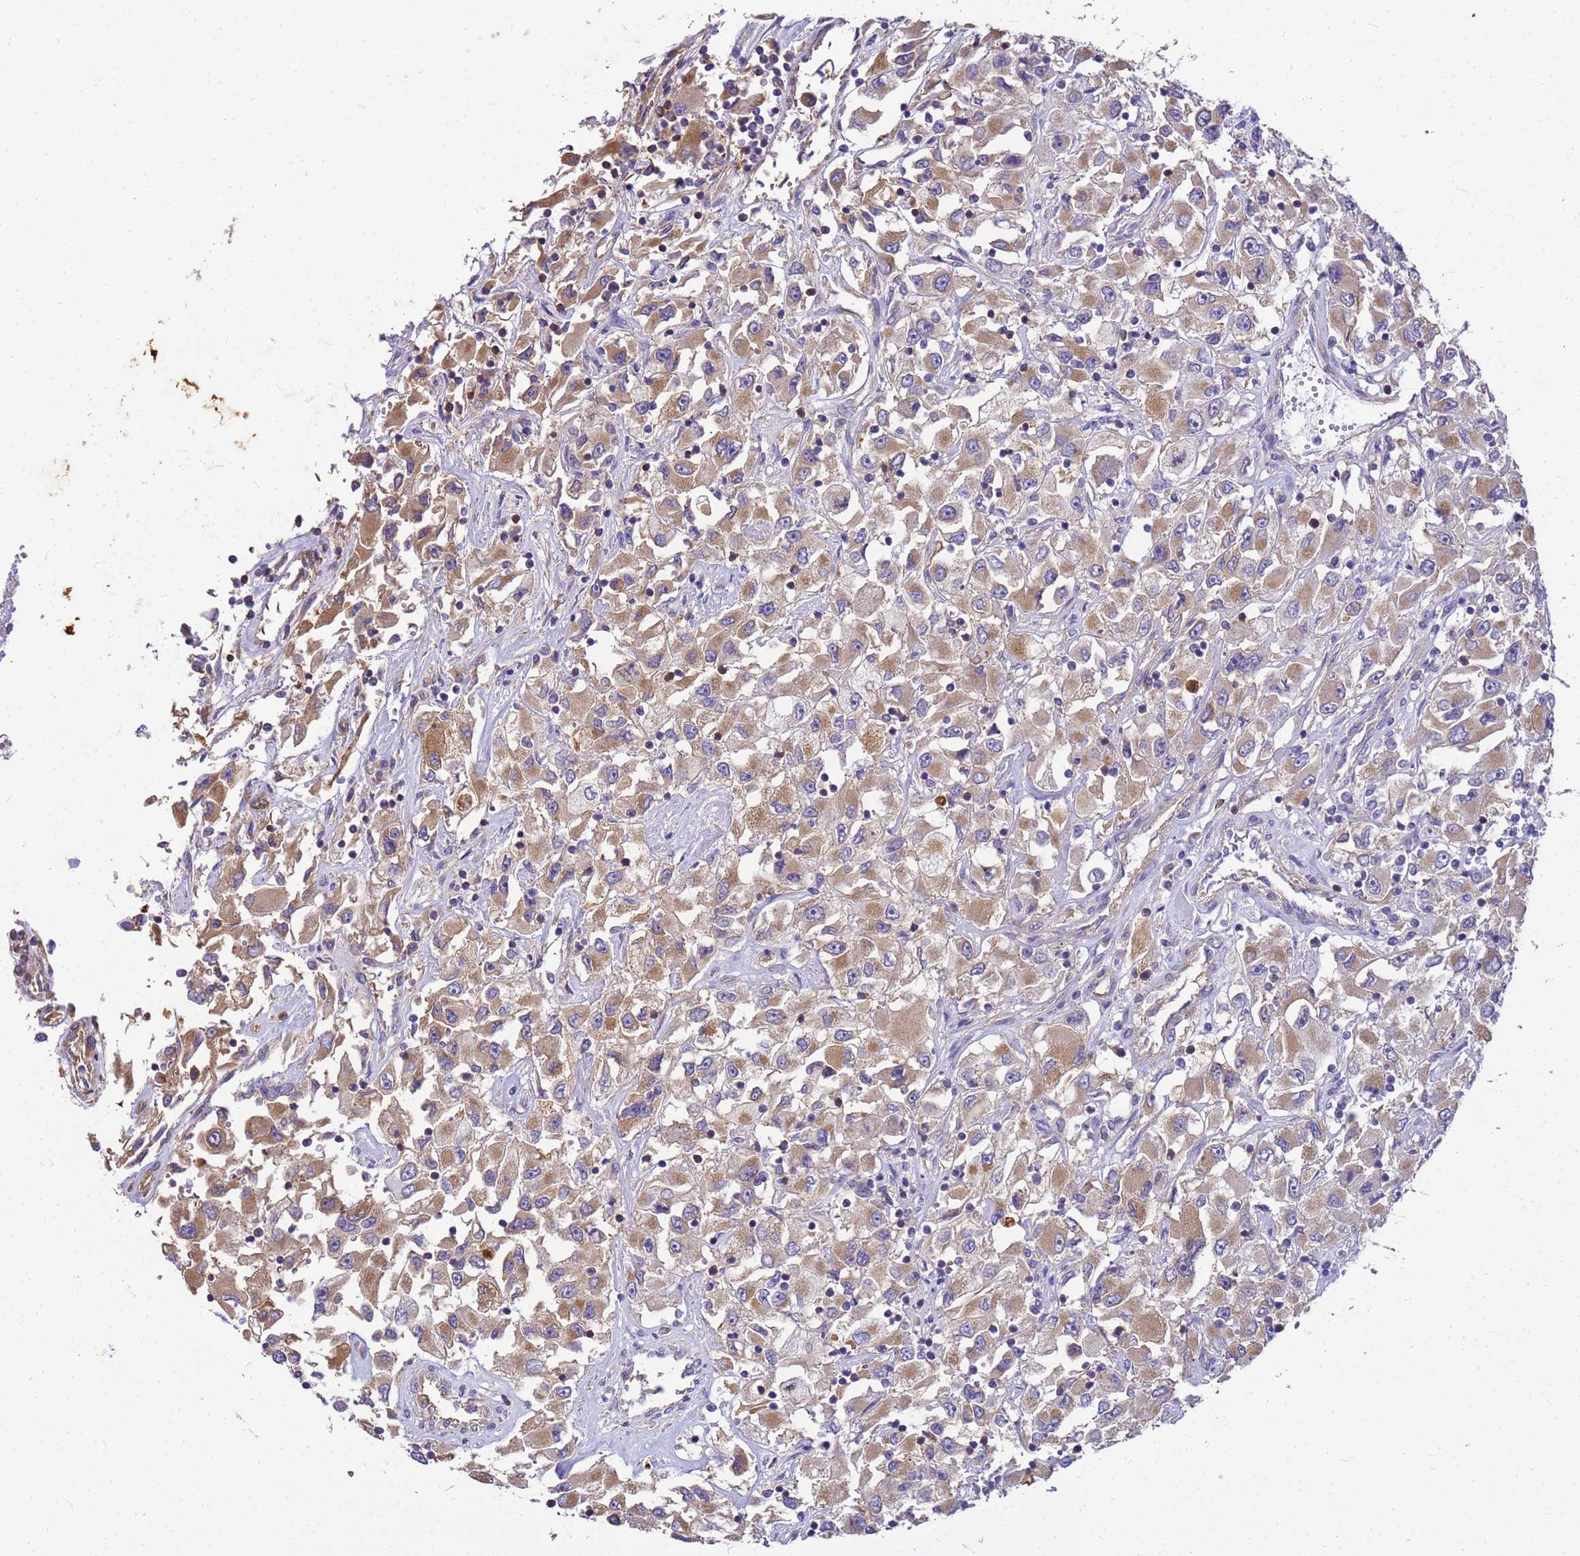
{"staining": {"intensity": "moderate", "quantity": ">75%", "location": "cytoplasmic/membranous"}, "tissue": "renal cancer", "cell_type": "Tumor cells", "image_type": "cancer", "snomed": [{"axis": "morphology", "description": "Adenocarcinoma, NOS"}, {"axis": "topography", "description": "Kidney"}], "caption": "This is an image of immunohistochemistry (IHC) staining of renal cancer (adenocarcinoma), which shows moderate positivity in the cytoplasmic/membranous of tumor cells.", "gene": "TUBB1", "patient": {"sex": "female", "age": 52}}